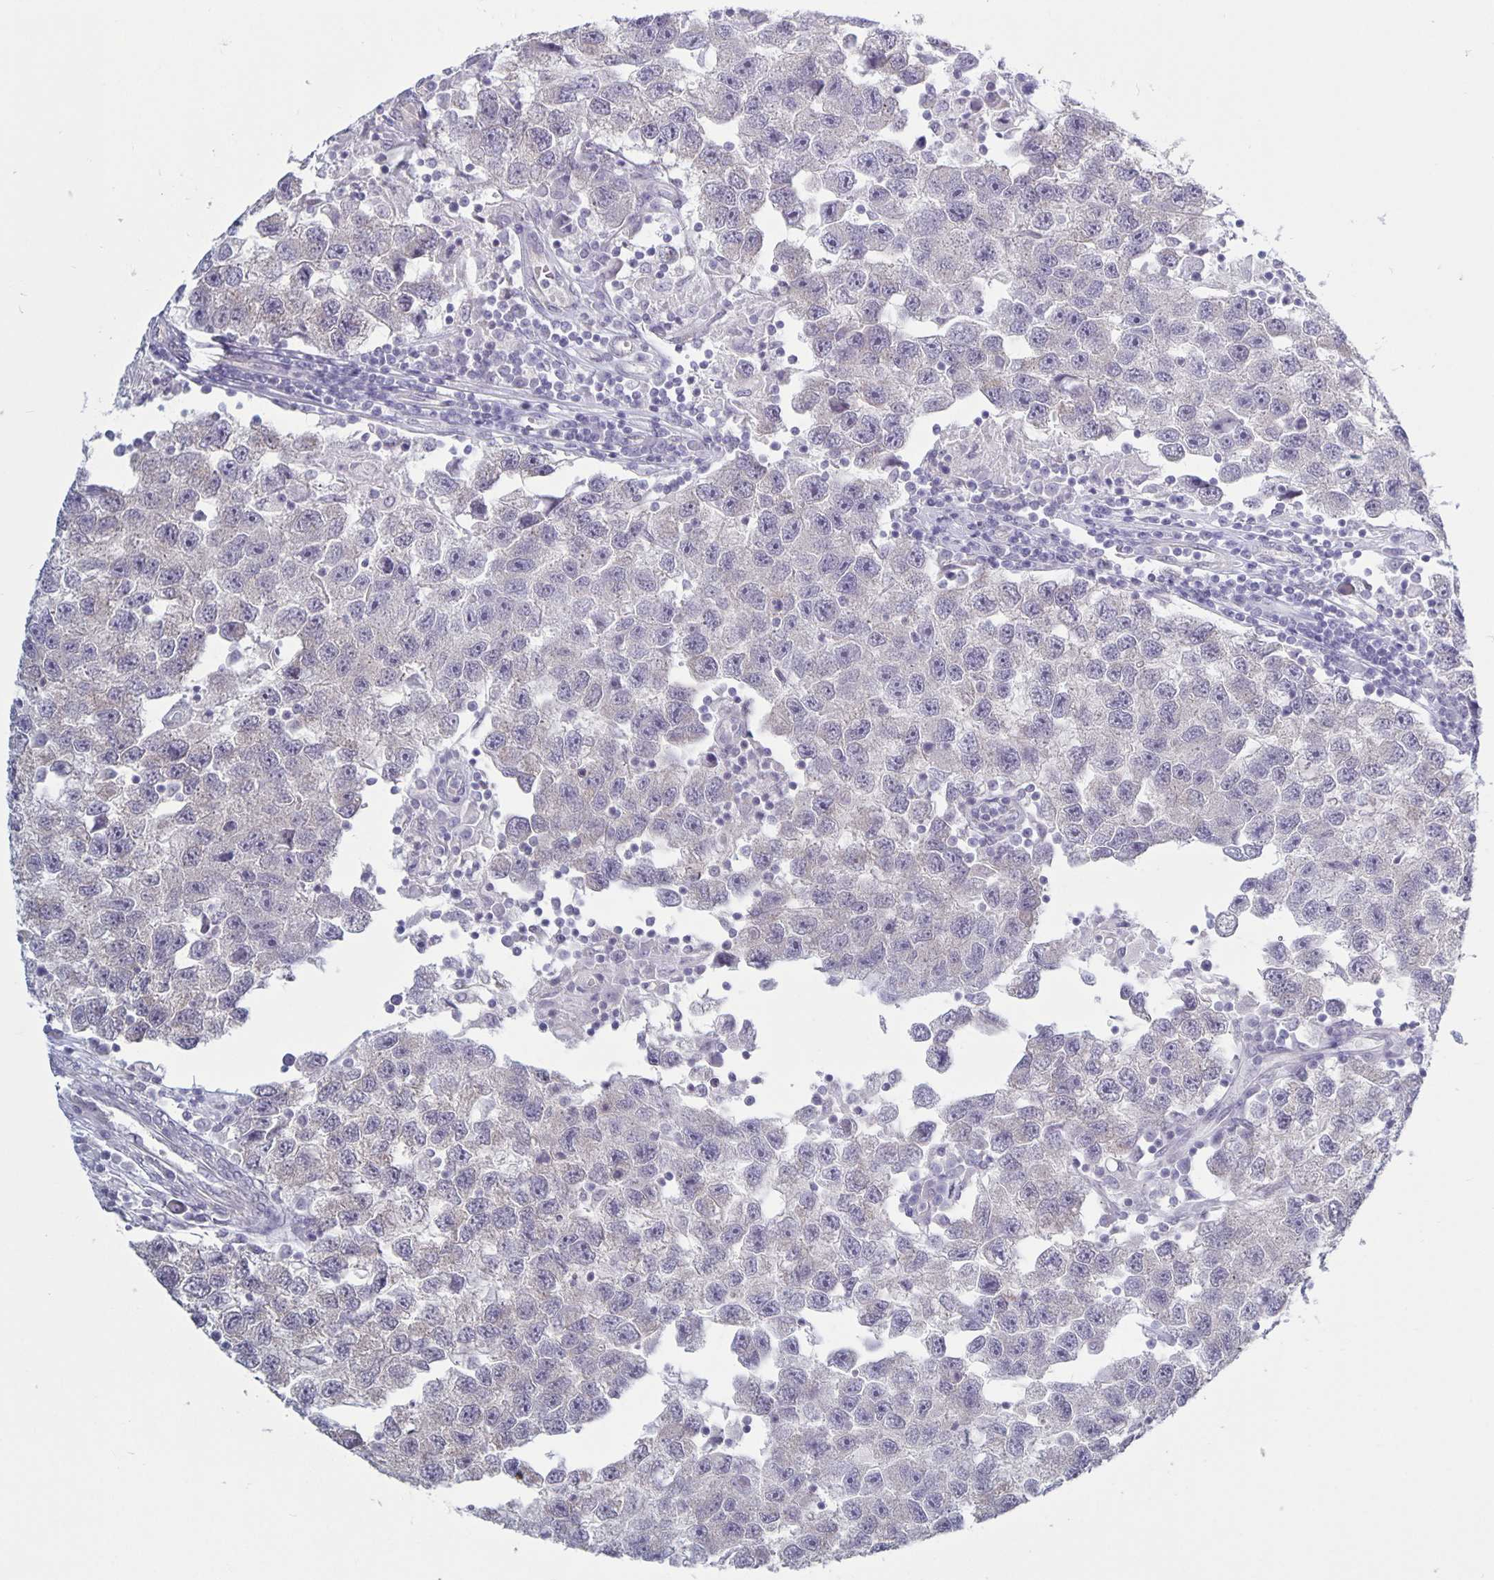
{"staining": {"intensity": "negative", "quantity": "none", "location": "none"}, "tissue": "testis cancer", "cell_type": "Tumor cells", "image_type": "cancer", "snomed": [{"axis": "morphology", "description": "Seminoma, NOS"}, {"axis": "topography", "description": "Testis"}], "caption": "The immunohistochemistry (IHC) micrograph has no significant positivity in tumor cells of testis cancer tissue.", "gene": "PLCB3", "patient": {"sex": "male", "age": 26}}